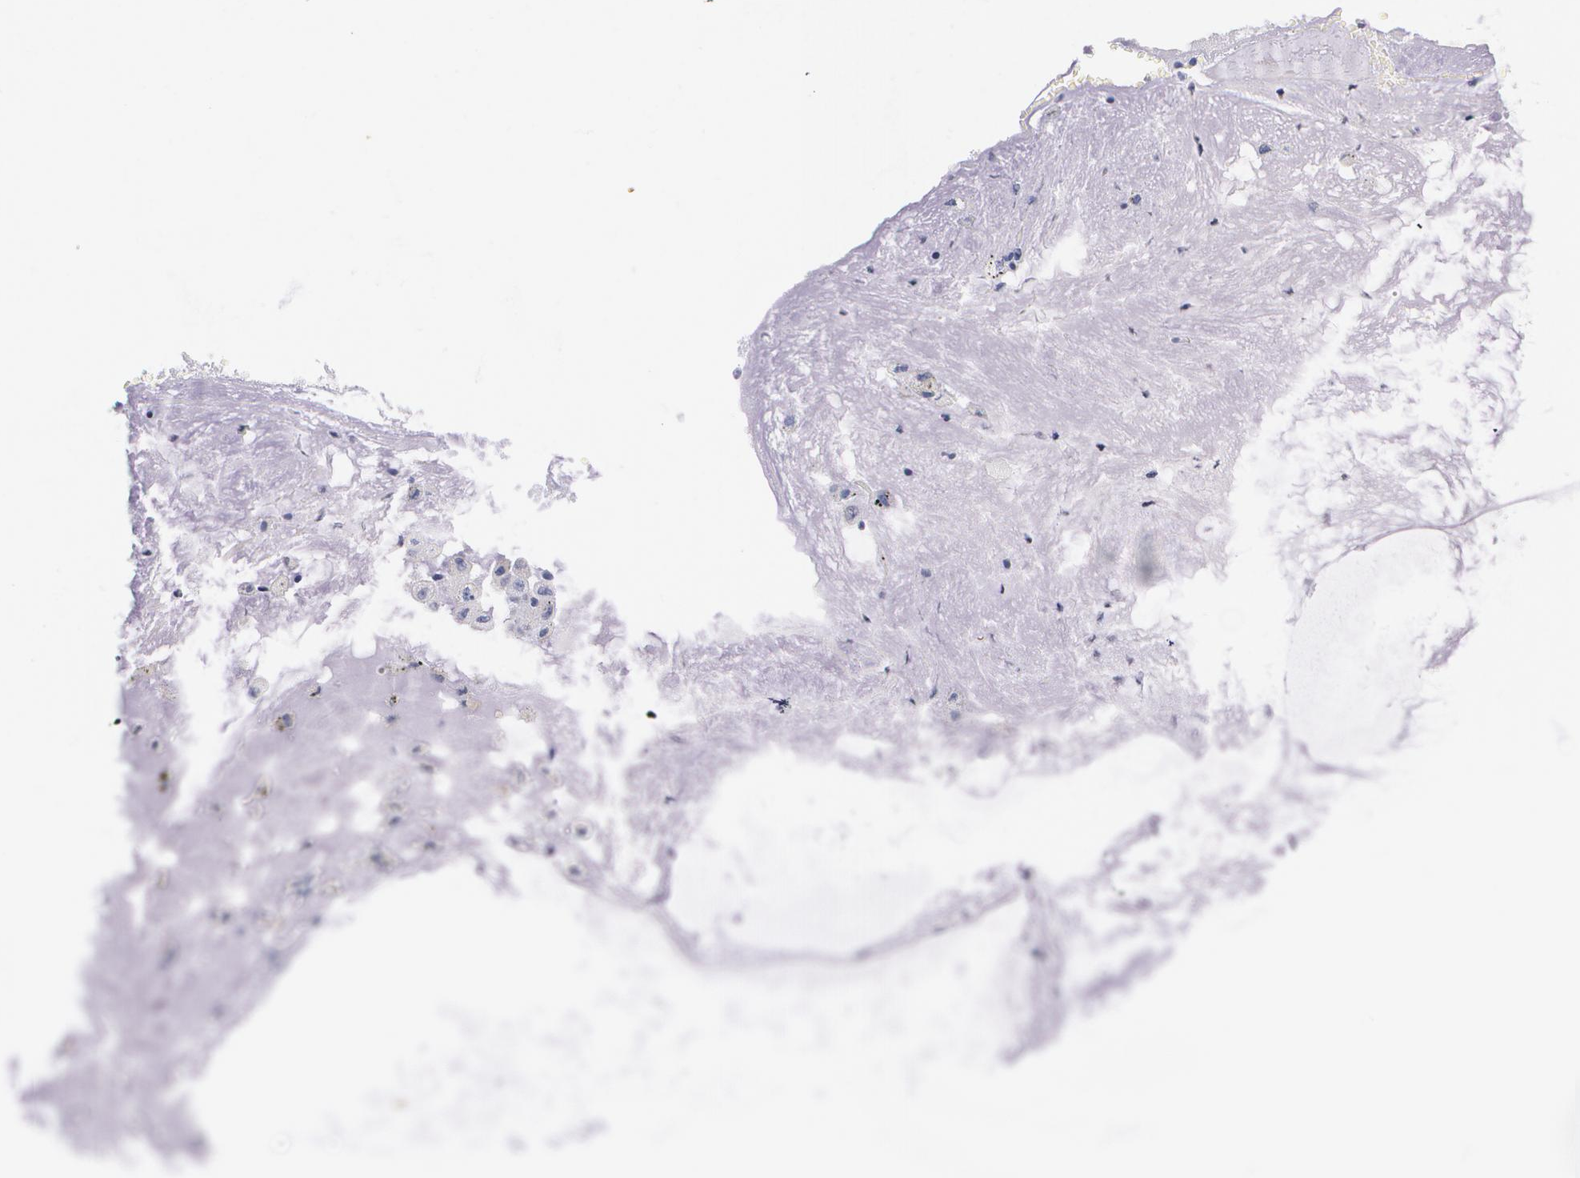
{"staining": {"intensity": "negative", "quantity": "none", "location": "none"}, "tissue": "adipose tissue", "cell_type": "Adipocytes", "image_type": "normal", "snomed": [{"axis": "morphology", "description": "Normal tissue, NOS"}, {"axis": "topography", "description": "Bronchus"}, {"axis": "topography", "description": "Lung"}], "caption": "An immunohistochemistry micrograph of unremarkable adipose tissue is shown. There is no staining in adipocytes of adipose tissue. Brightfield microscopy of immunohistochemistry stained with DAB (brown) and hematoxylin (blue), captured at high magnification.", "gene": "HMMR", "patient": {"sex": "female", "age": 56}}